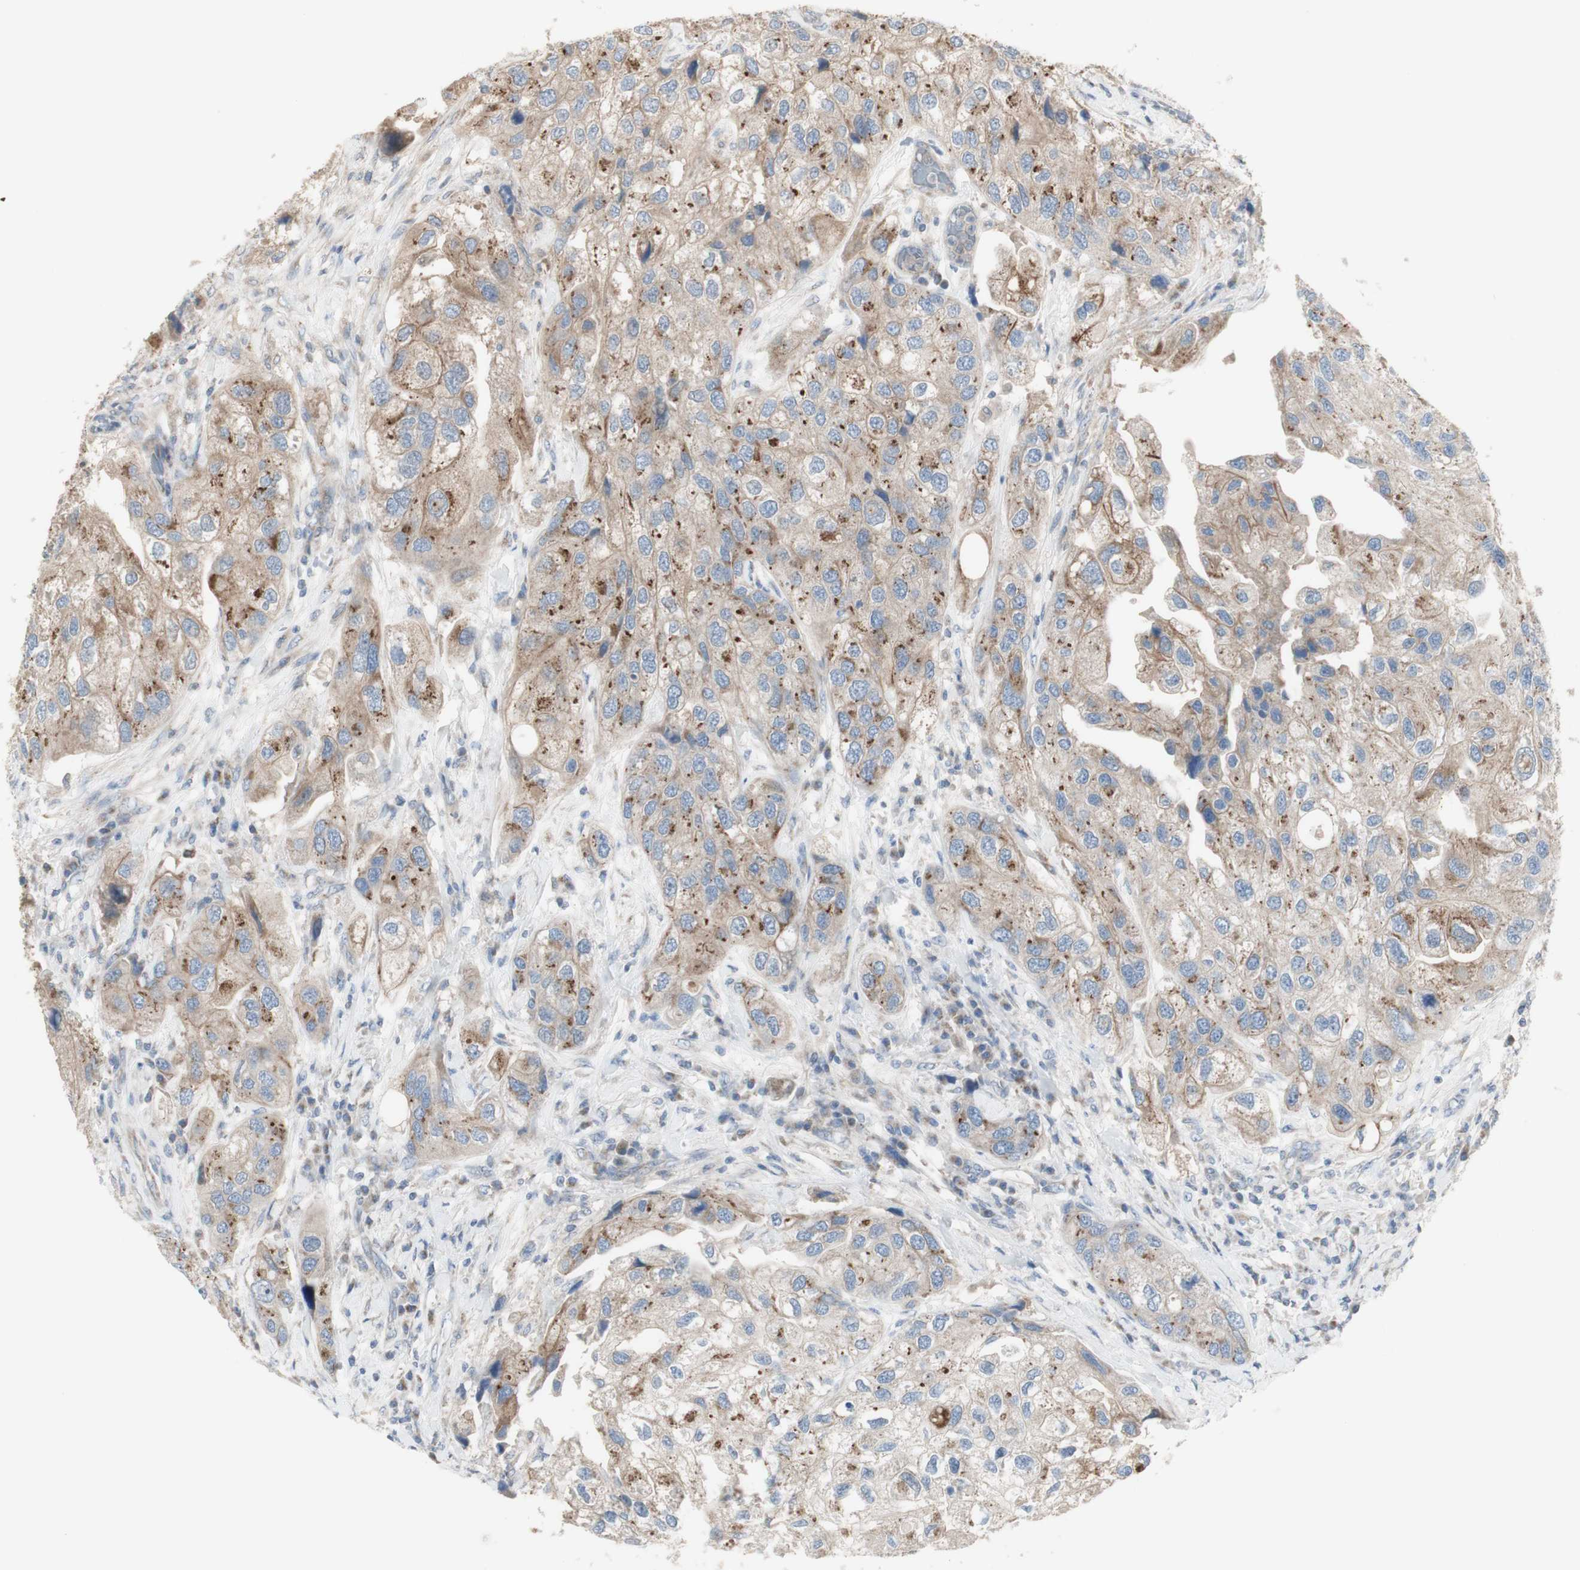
{"staining": {"intensity": "strong", "quantity": "<25%", "location": "cytoplasmic/membranous"}, "tissue": "urothelial cancer", "cell_type": "Tumor cells", "image_type": "cancer", "snomed": [{"axis": "morphology", "description": "Urothelial carcinoma, High grade"}, {"axis": "topography", "description": "Urinary bladder"}], "caption": "The micrograph exhibits a brown stain indicating the presence of a protein in the cytoplasmic/membranous of tumor cells in urothelial carcinoma (high-grade).", "gene": "C3orf52", "patient": {"sex": "female", "age": 64}}